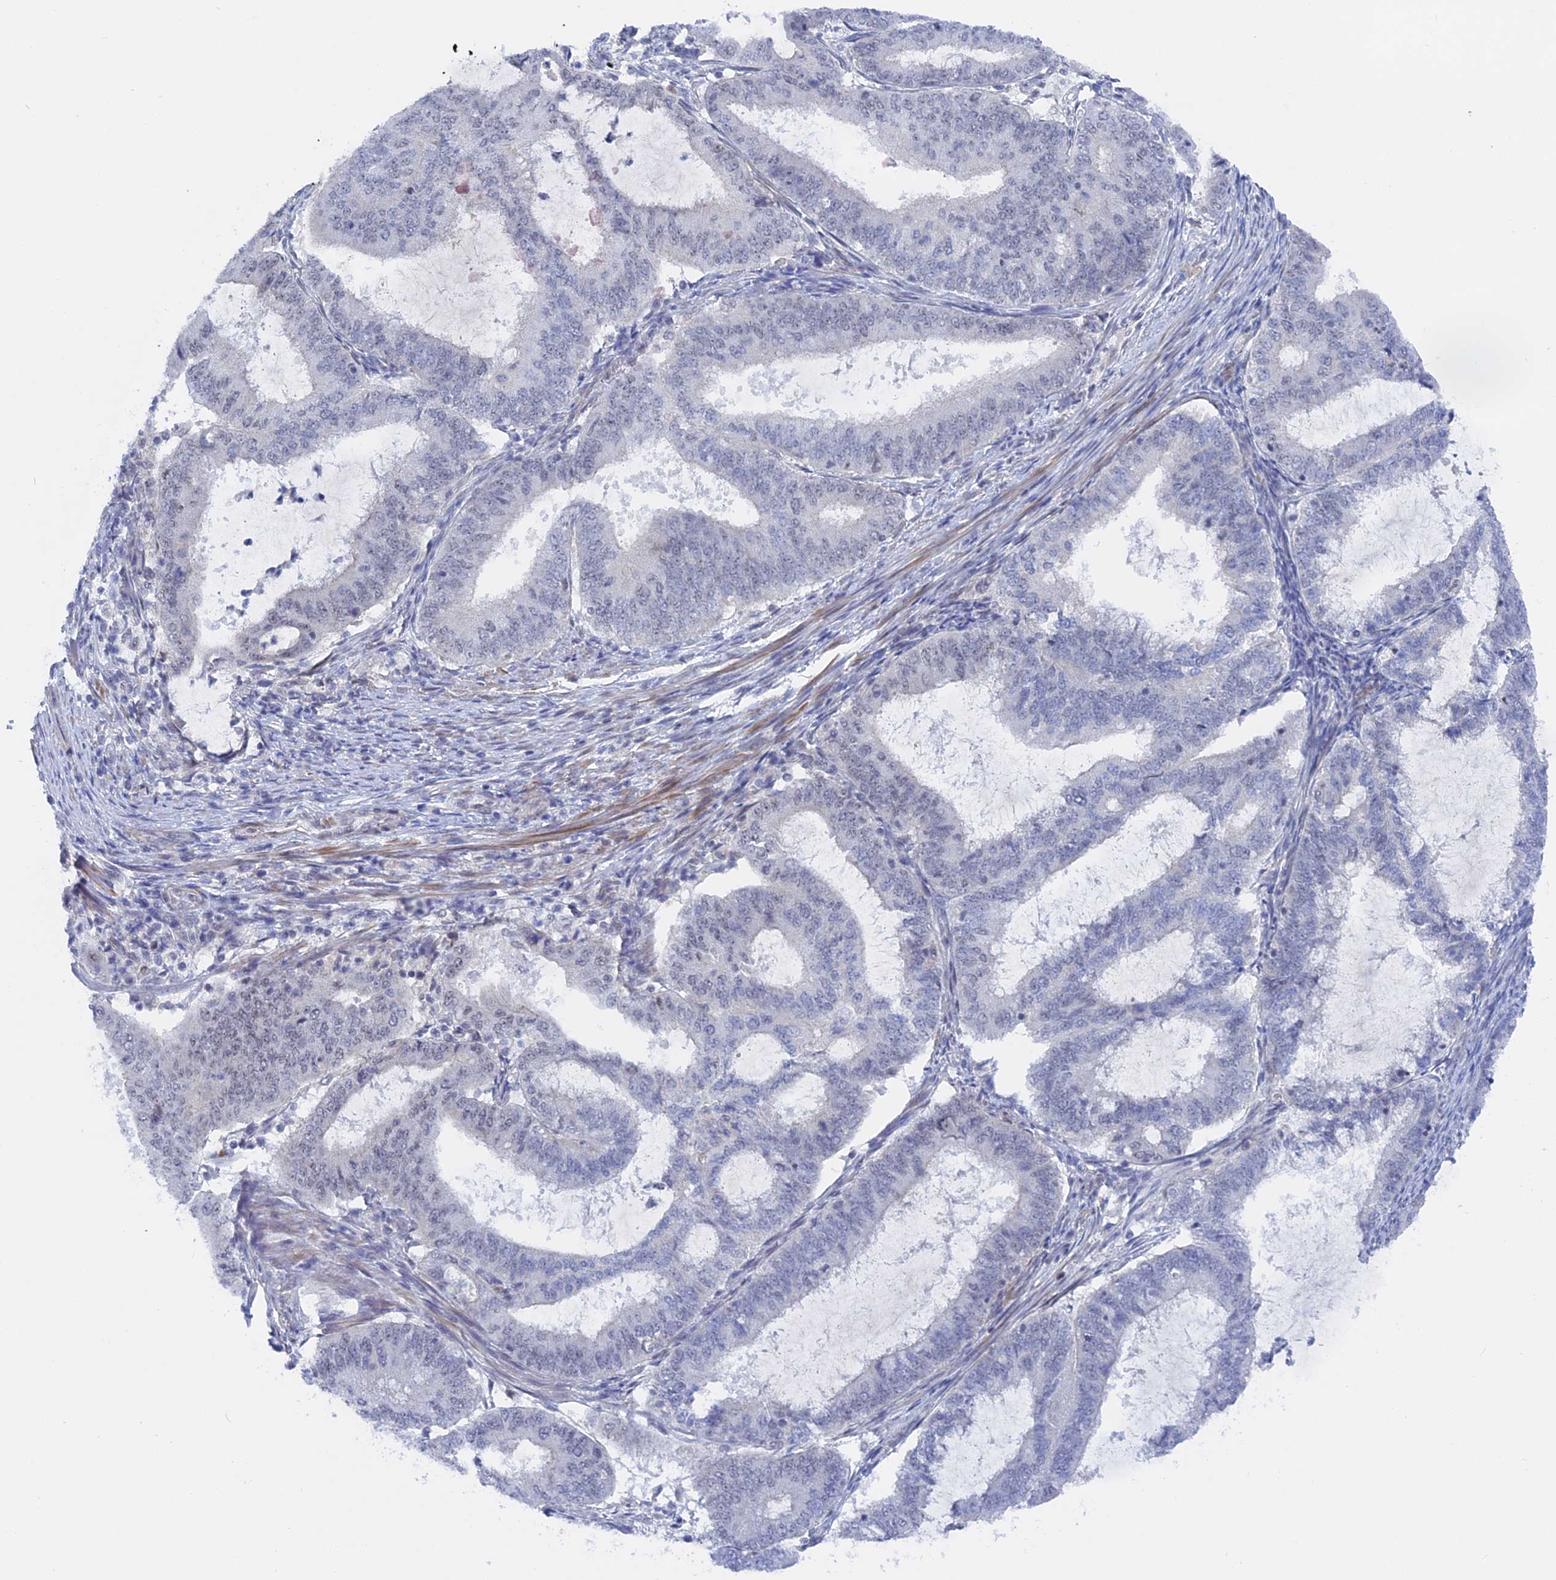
{"staining": {"intensity": "negative", "quantity": "none", "location": "none"}, "tissue": "endometrial cancer", "cell_type": "Tumor cells", "image_type": "cancer", "snomed": [{"axis": "morphology", "description": "Adenocarcinoma, NOS"}, {"axis": "topography", "description": "Endometrium"}], "caption": "Tumor cells are negative for brown protein staining in adenocarcinoma (endometrial).", "gene": "BRD2", "patient": {"sex": "female", "age": 51}}